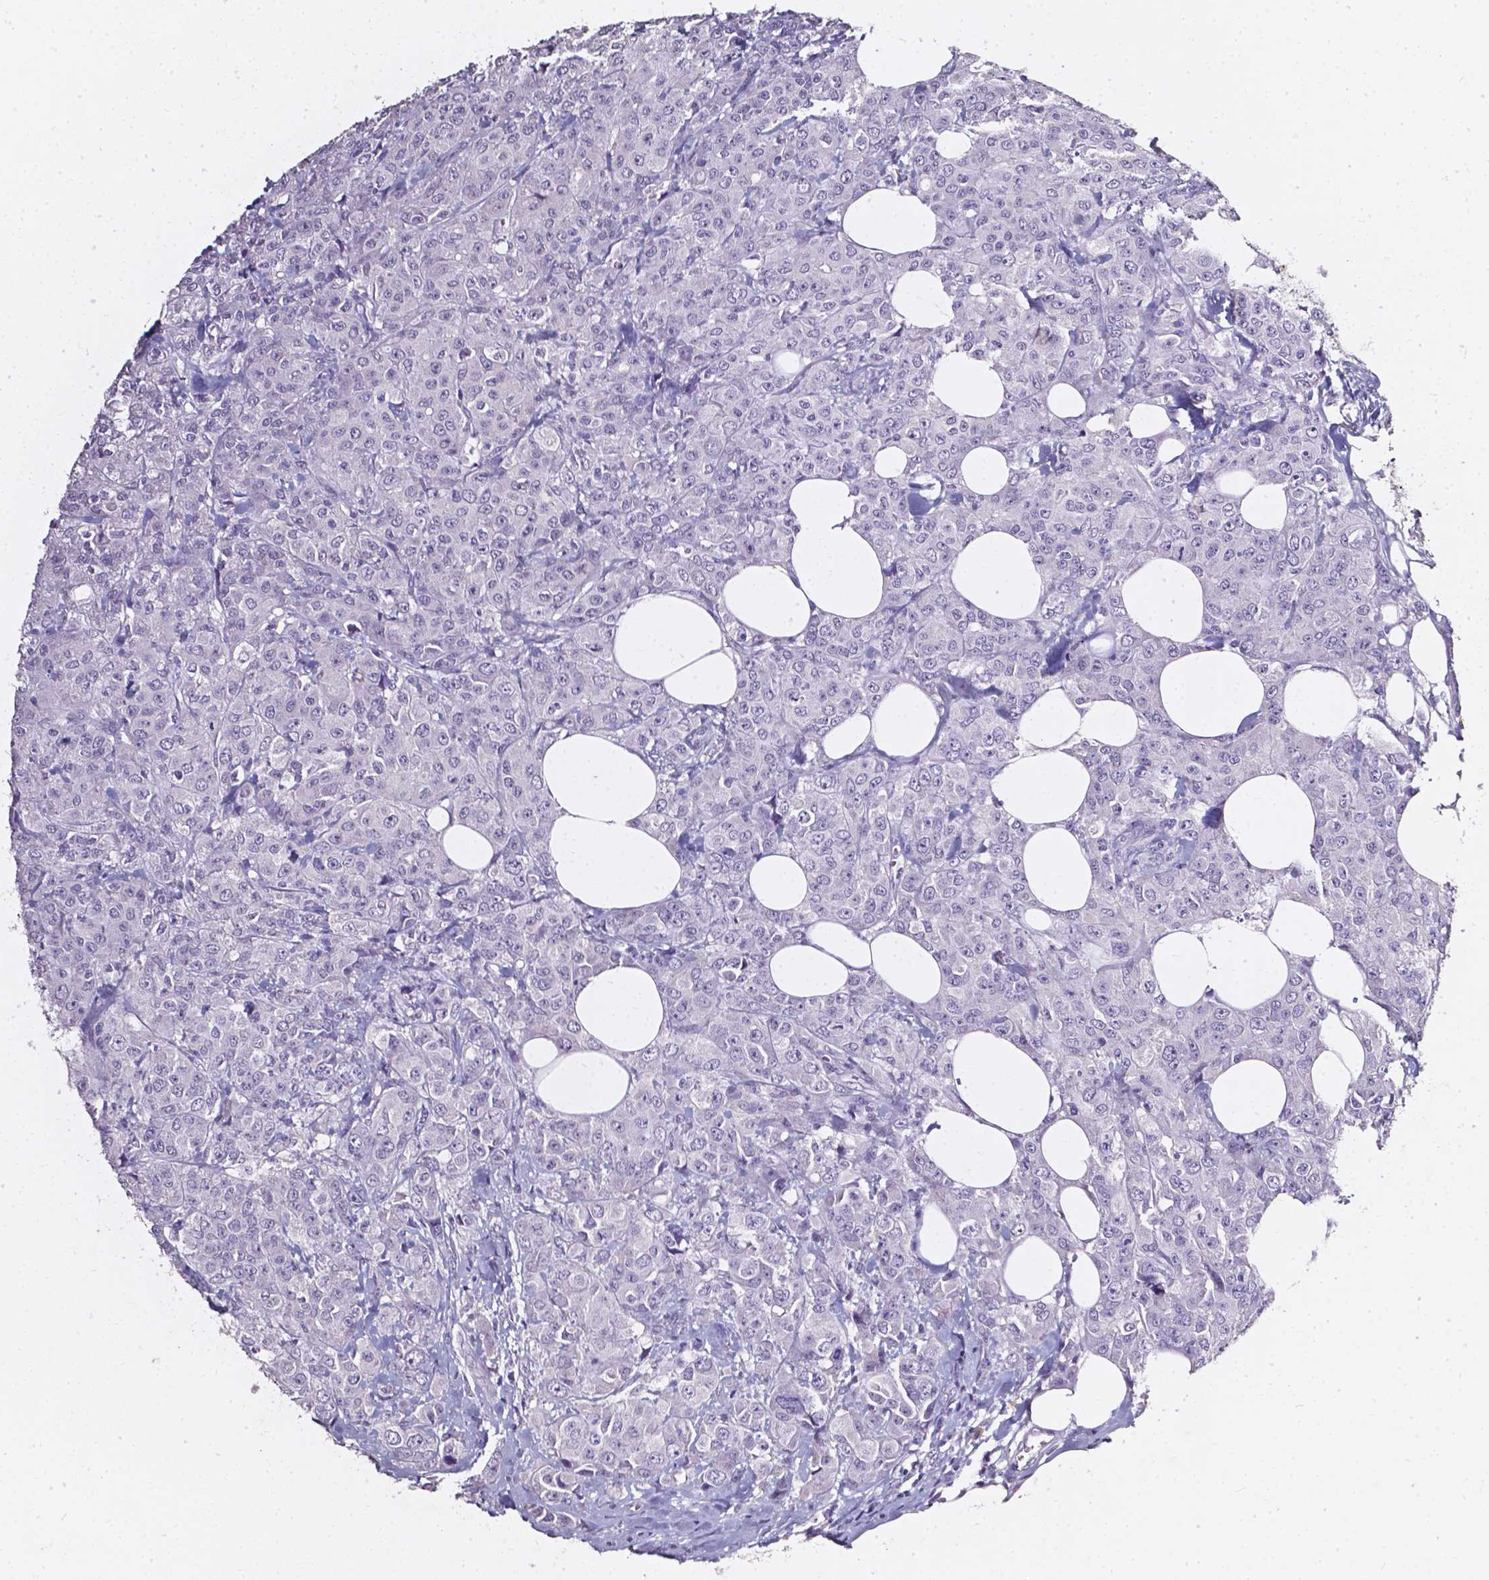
{"staining": {"intensity": "negative", "quantity": "none", "location": "none"}, "tissue": "breast cancer", "cell_type": "Tumor cells", "image_type": "cancer", "snomed": [{"axis": "morphology", "description": "Normal tissue, NOS"}, {"axis": "morphology", "description": "Duct carcinoma"}, {"axis": "topography", "description": "Breast"}], "caption": "Tumor cells show no significant staining in intraductal carcinoma (breast).", "gene": "AKR1B10", "patient": {"sex": "female", "age": 43}}